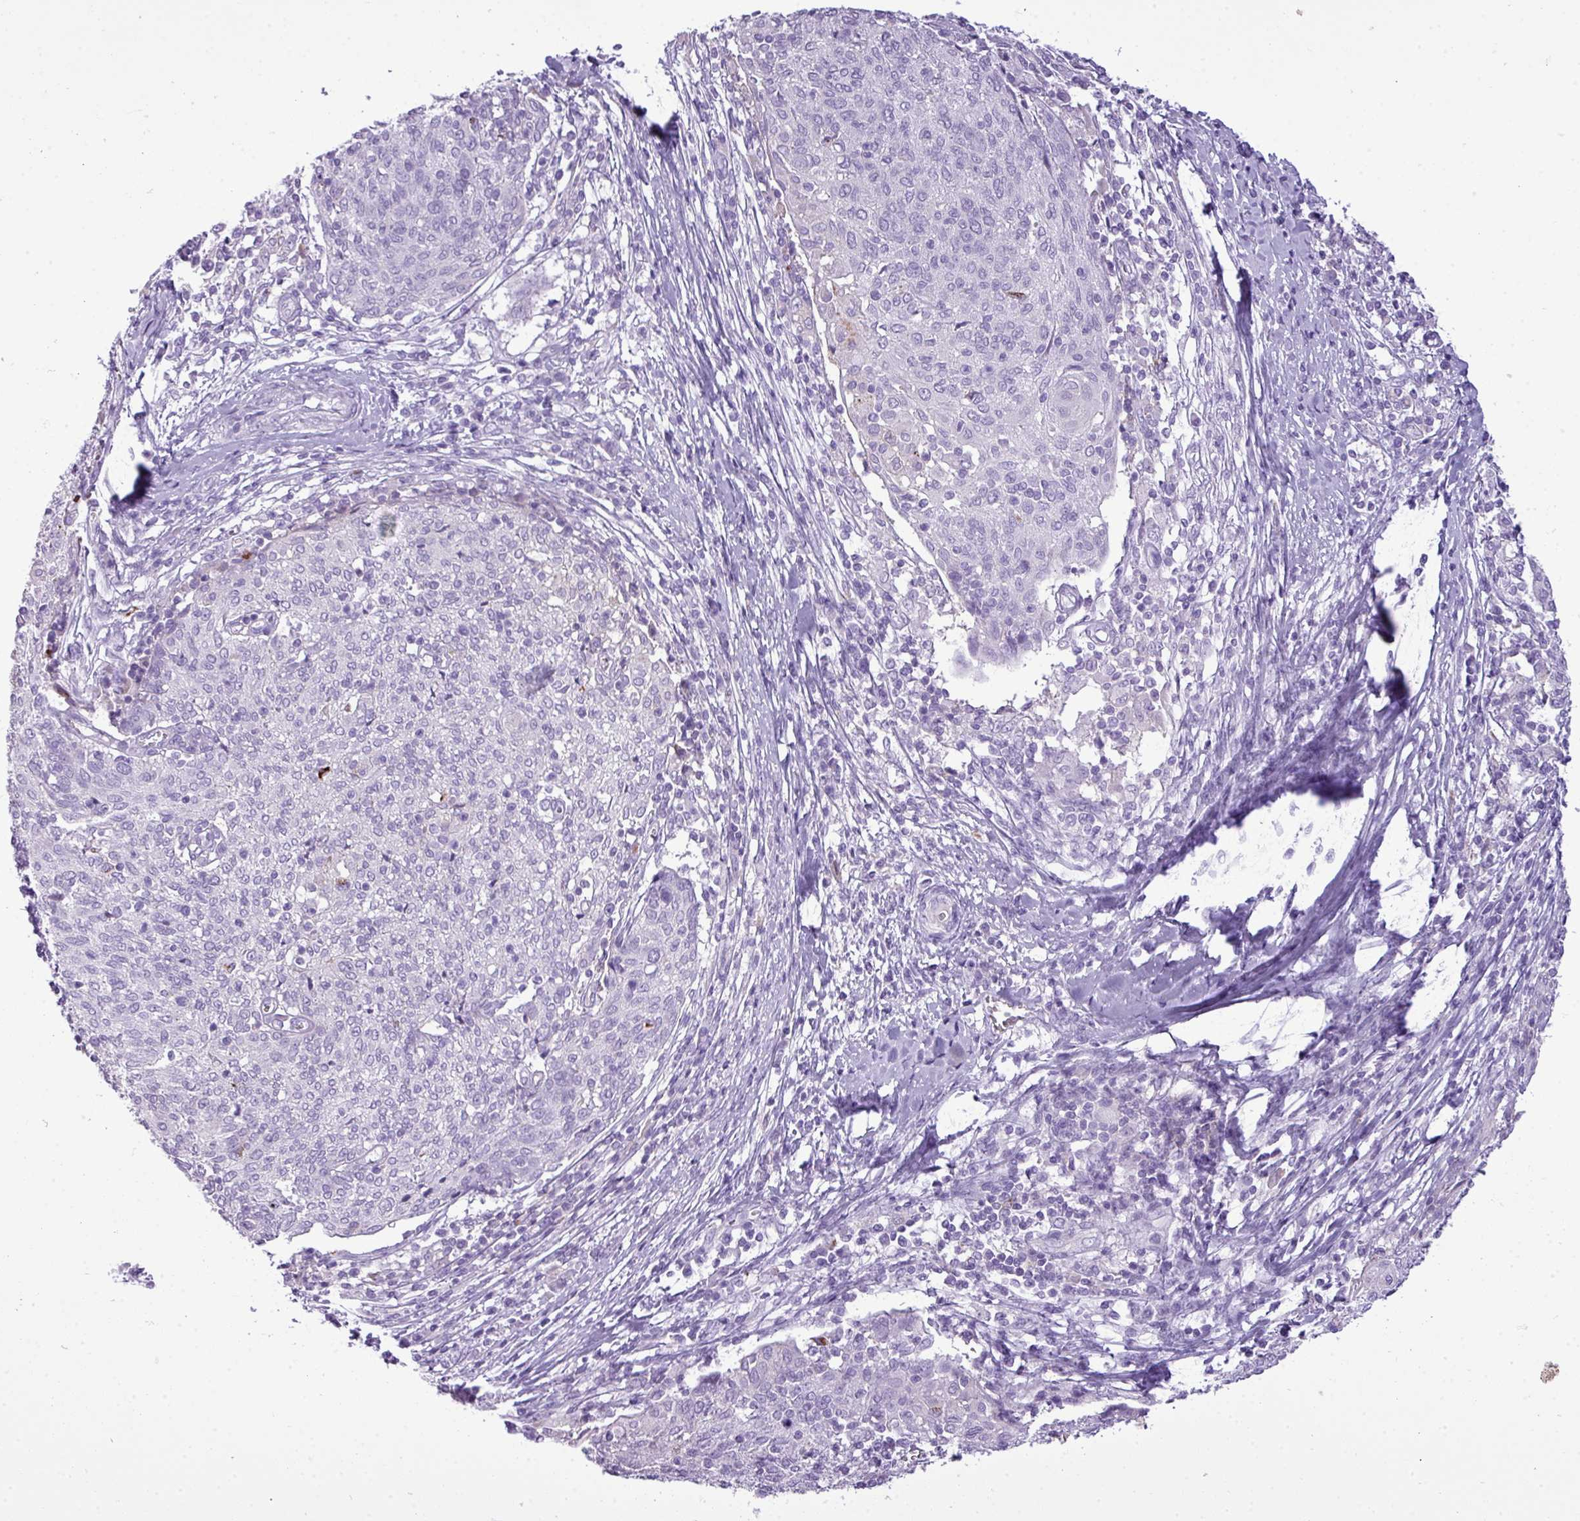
{"staining": {"intensity": "negative", "quantity": "none", "location": "none"}, "tissue": "cervical cancer", "cell_type": "Tumor cells", "image_type": "cancer", "snomed": [{"axis": "morphology", "description": "Squamous cell carcinoma, NOS"}, {"axis": "topography", "description": "Cervix"}], "caption": "IHC of human cervical squamous cell carcinoma demonstrates no expression in tumor cells.", "gene": "RBMXL2", "patient": {"sex": "female", "age": 52}}